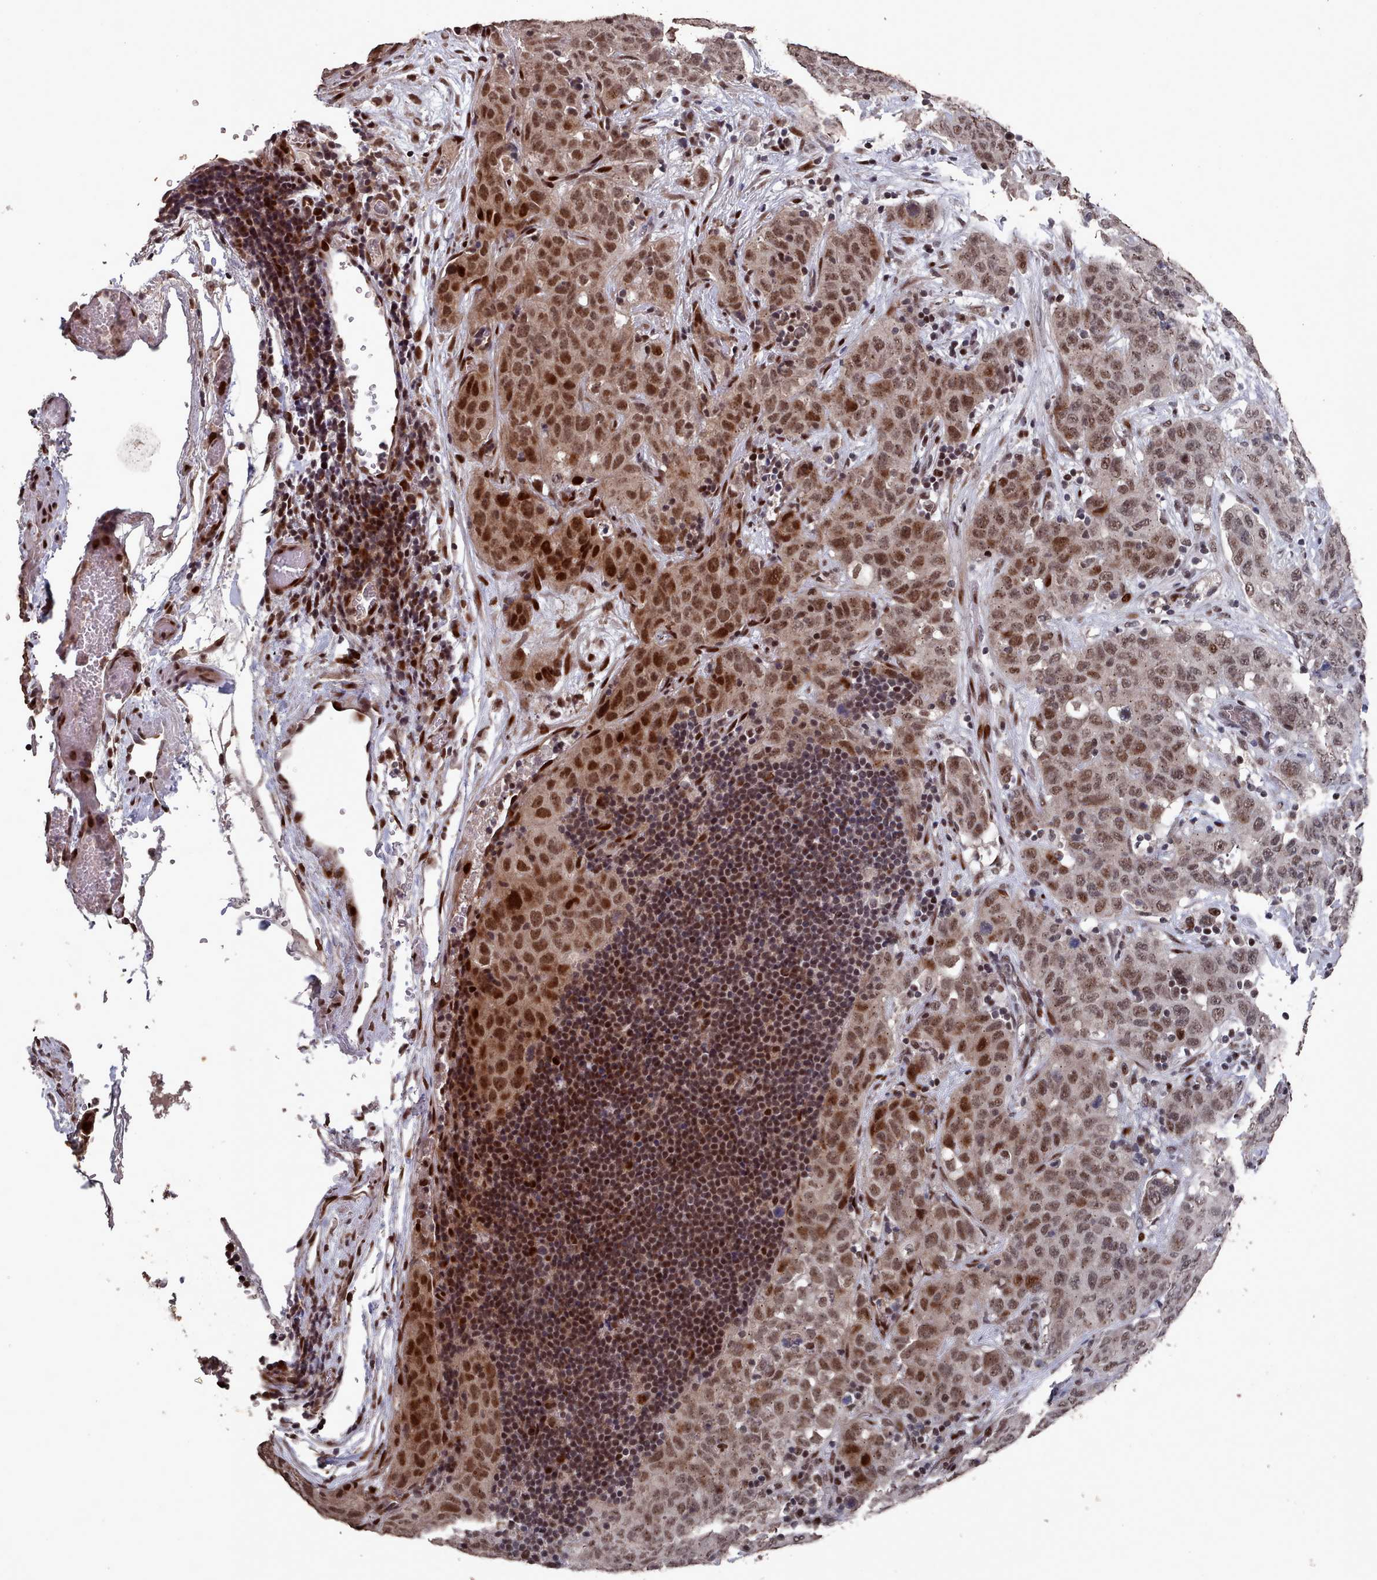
{"staining": {"intensity": "moderate", "quantity": ">75%", "location": "nuclear"}, "tissue": "stomach cancer", "cell_type": "Tumor cells", "image_type": "cancer", "snomed": [{"axis": "morphology", "description": "Normal tissue, NOS"}, {"axis": "morphology", "description": "Adenocarcinoma, NOS"}, {"axis": "topography", "description": "Lymph node"}, {"axis": "topography", "description": "Stomach"}], "caption": "Stomach adenocarcinoma stained with DAB IHC exhibits medium levels of moderate nuclear positivity in about >75% of tumor cells.", "gene": "PNRC2", "patient": {"sex": "male", "age": 48}}